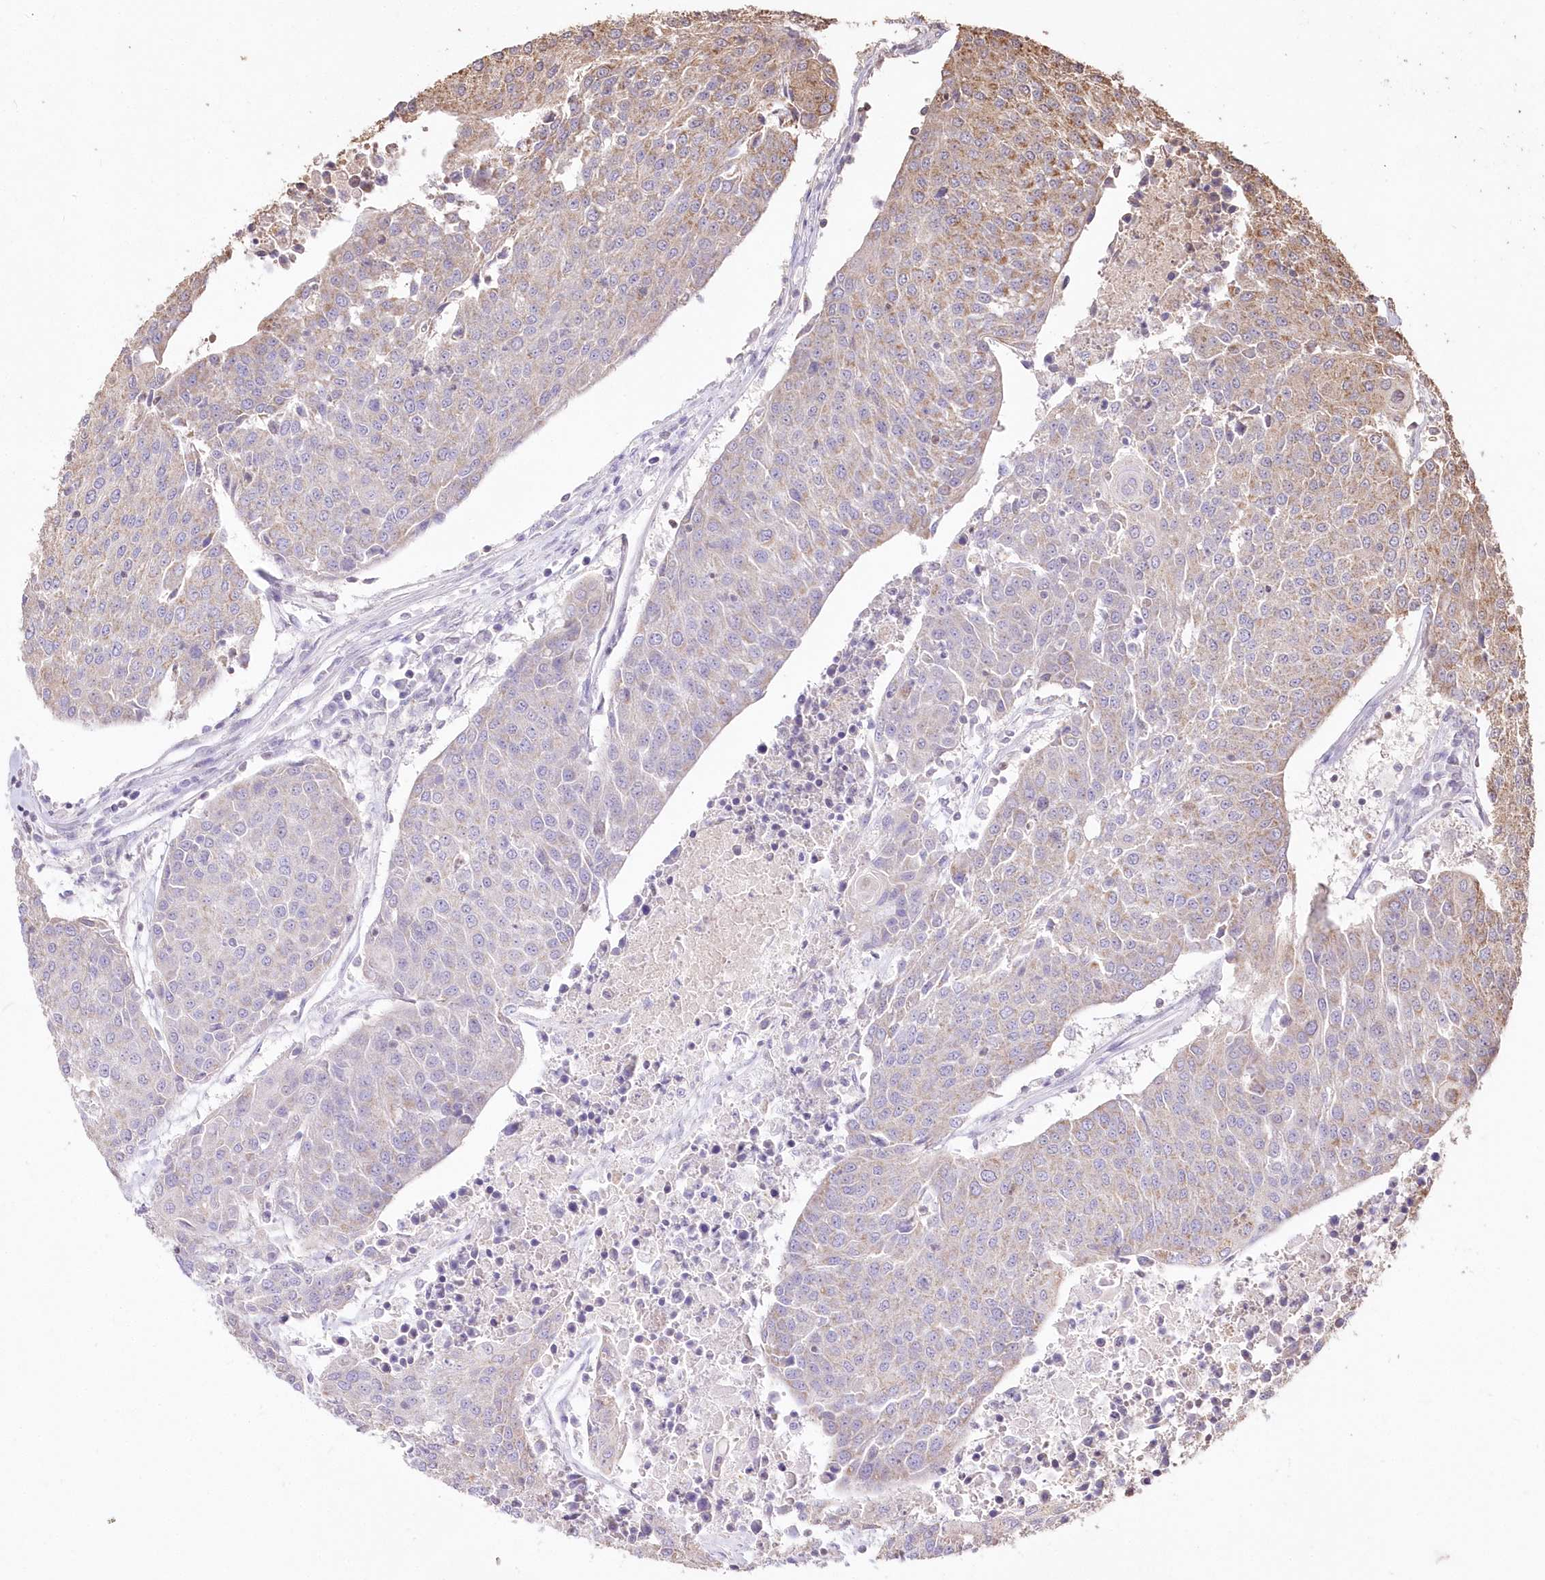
{"staining": {"intensity": "weak", "quantity": "<25%", "location": "cytoplasmic/membranous"}, "tissue": "urothelial cancer", "cell_type": "Tumor cells", "image_type": "cancer", "snomed": [{"axis": "morphology", "description": "Urothelial carcinoma, High grade"}, {"axis": "topography", "description": "Urinary bladder"}], "caption": "Tumor cells show no significant staining in urothelial cancer.", "gene": "STK17B", "patient": {"sex": "female", "age": 85}}